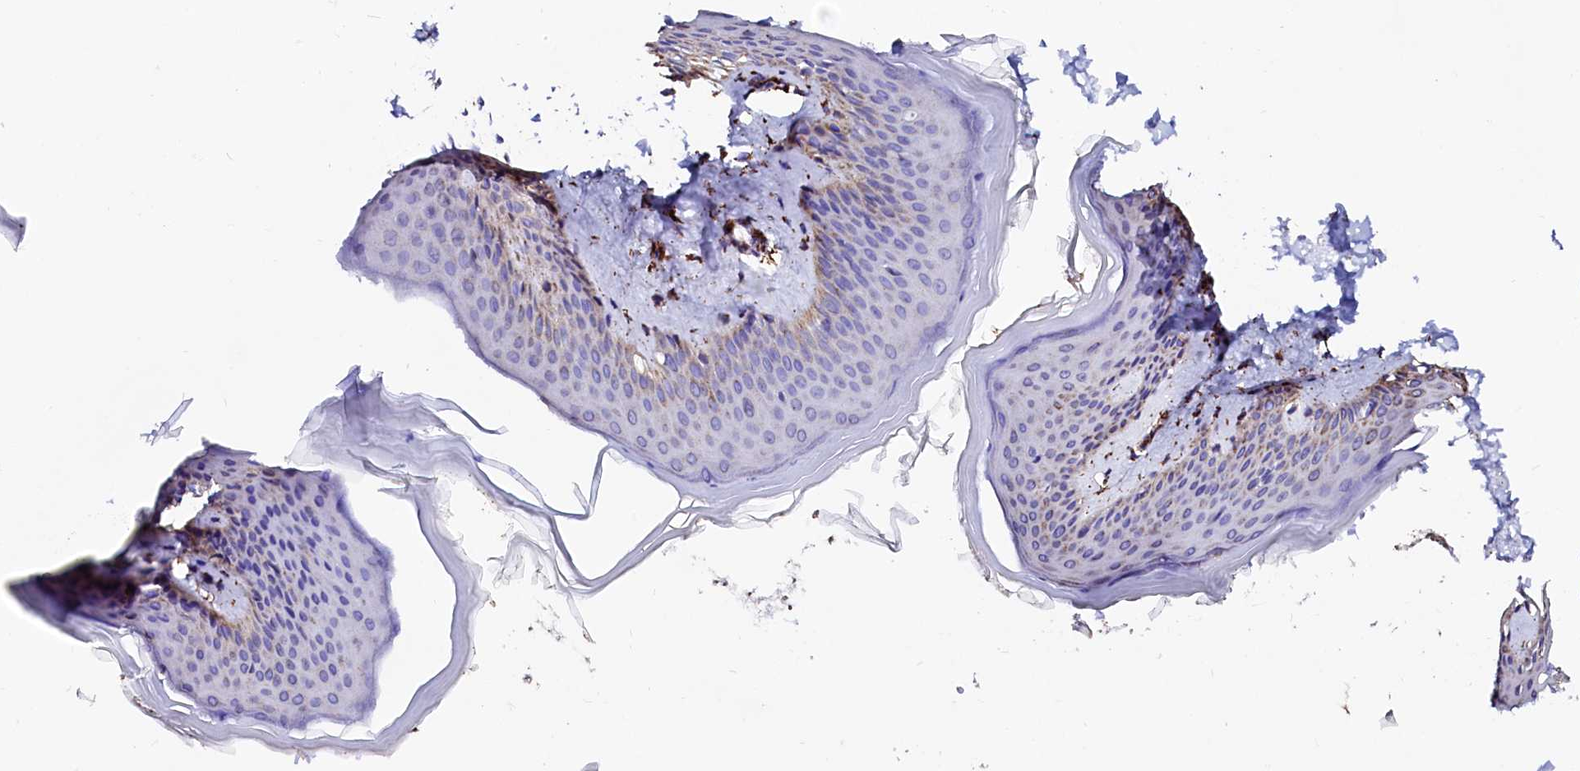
{"staining": {"intensity": "strong", "quantity": ">75%", "location": "cytoplasmic/membranous"}, "tissue": "skin", "cell_type": "Fibroblasts", "image_type": "normal", "snomed": [{"axis": "morphology", "description": "Normal tissue, NOS"}, {"axis": "topography", "description": "Skin"}], "caption": "IHC staining of benign skin, which reveals high levels of strong cytoplasmic/membranous expression in about >75% of fibroblasts indicating strong cytoplasmic/membranous protein staining. The staining was performed using DAB (brown) for protein detection and nuclei were counterstained in hematoxylin (blue).", "gene": "MAOB", "patient": {"sex": "female", "age": 27}}